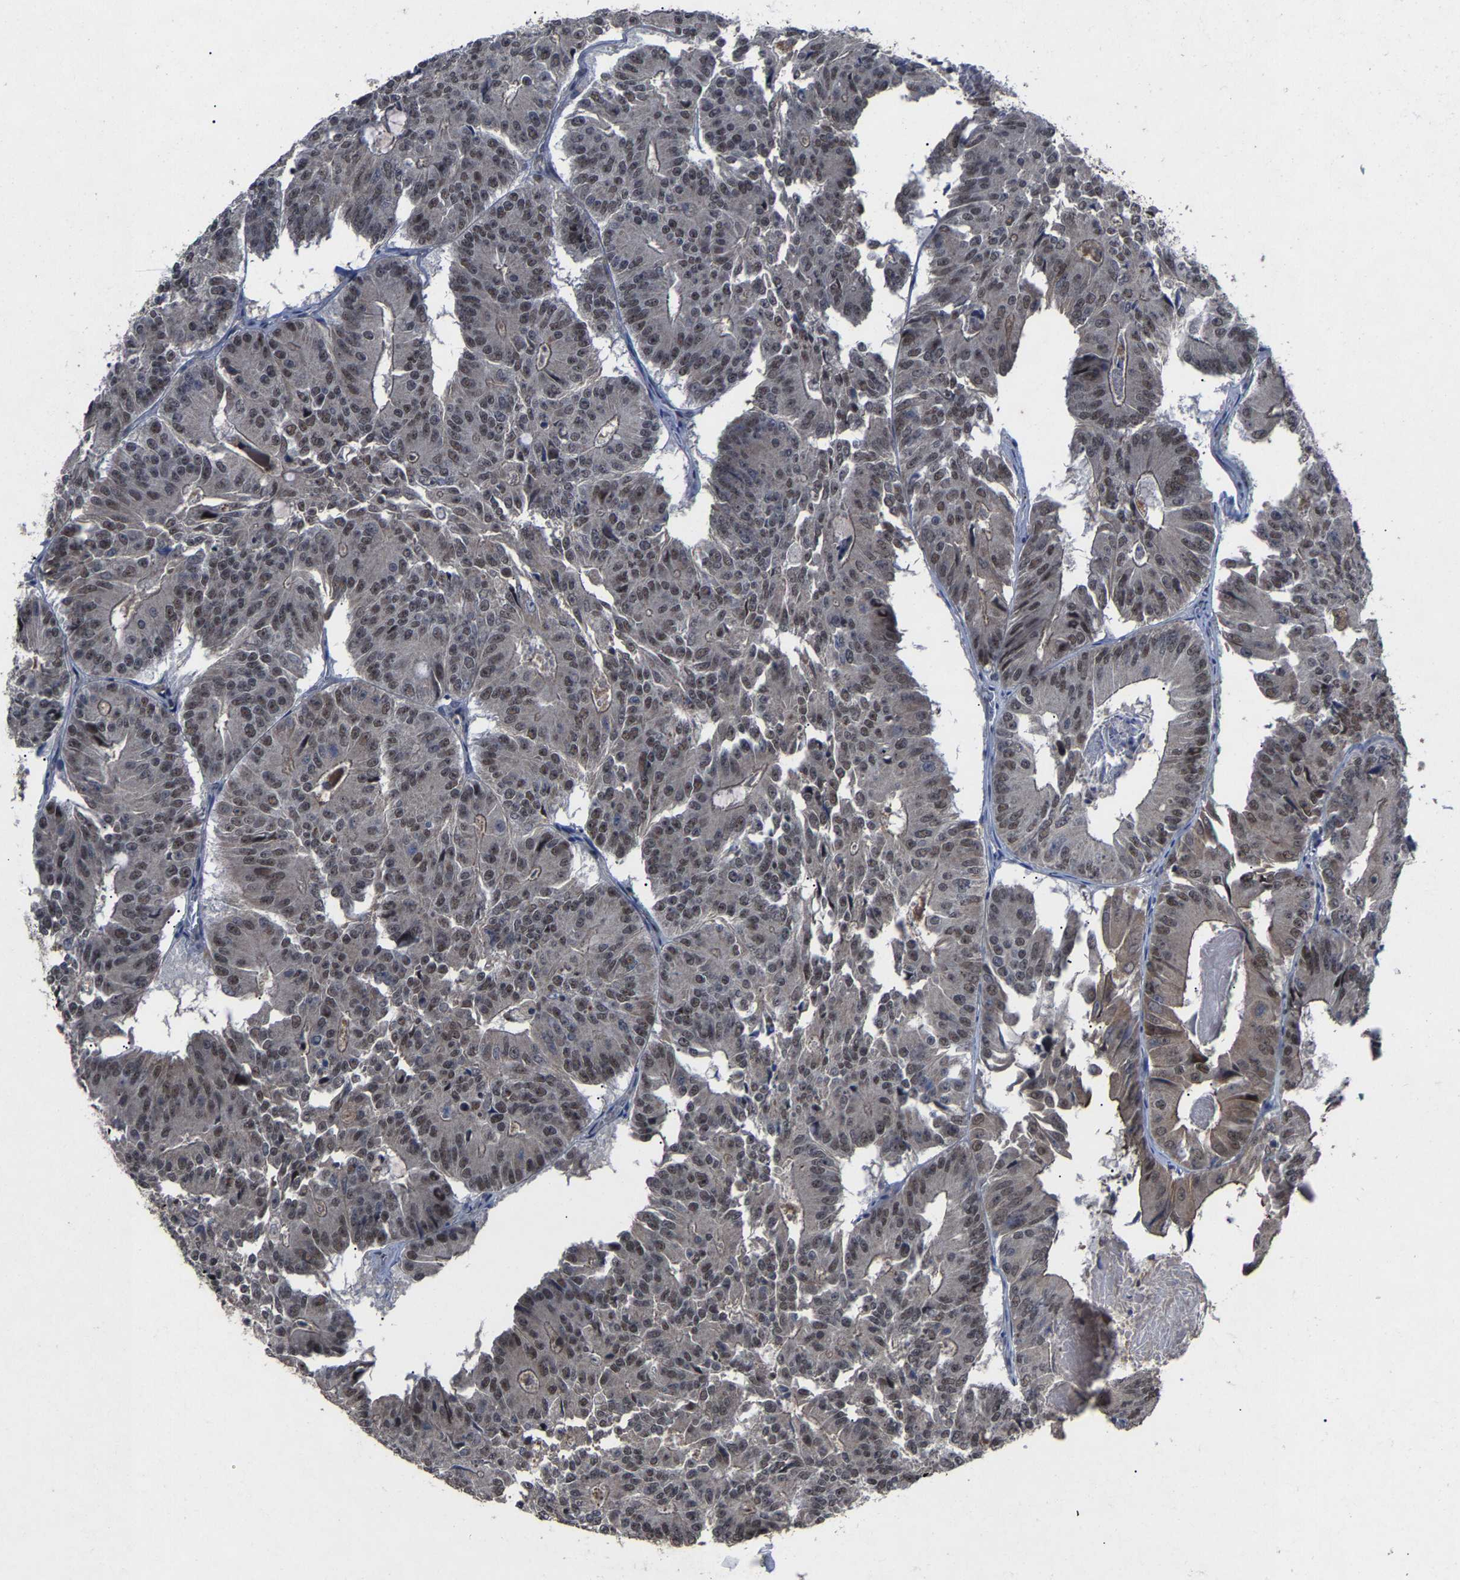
{"staining": {"intensity": "weak", "quantity": ">75%", "location": "nuclear"}, "tissue": "colorectal cancer", "cell_type": "Tumor cells", "image_type": "cancer", "snomed": [{"axis": "morphology", "description": "Adenocarcinoma, NOS"}, {"axis": "topography", "description": "Colon"}], "caption": "Adenocarcinoma (colorectal) stained with DAB (3,3'-diaminobenzidine) immunohistochemistry (IHC) reveals low levels of weak nuclear staining in approximately >75% of tumor cells. The staining is performed using DAB (3,3'-diaminobenzidine) brown chromogen to label protein expression. The nuclei are counter-stained blue using hematoxylin.", "gene": "LSM8", "patient": {"sex": "male", "age": 87}}